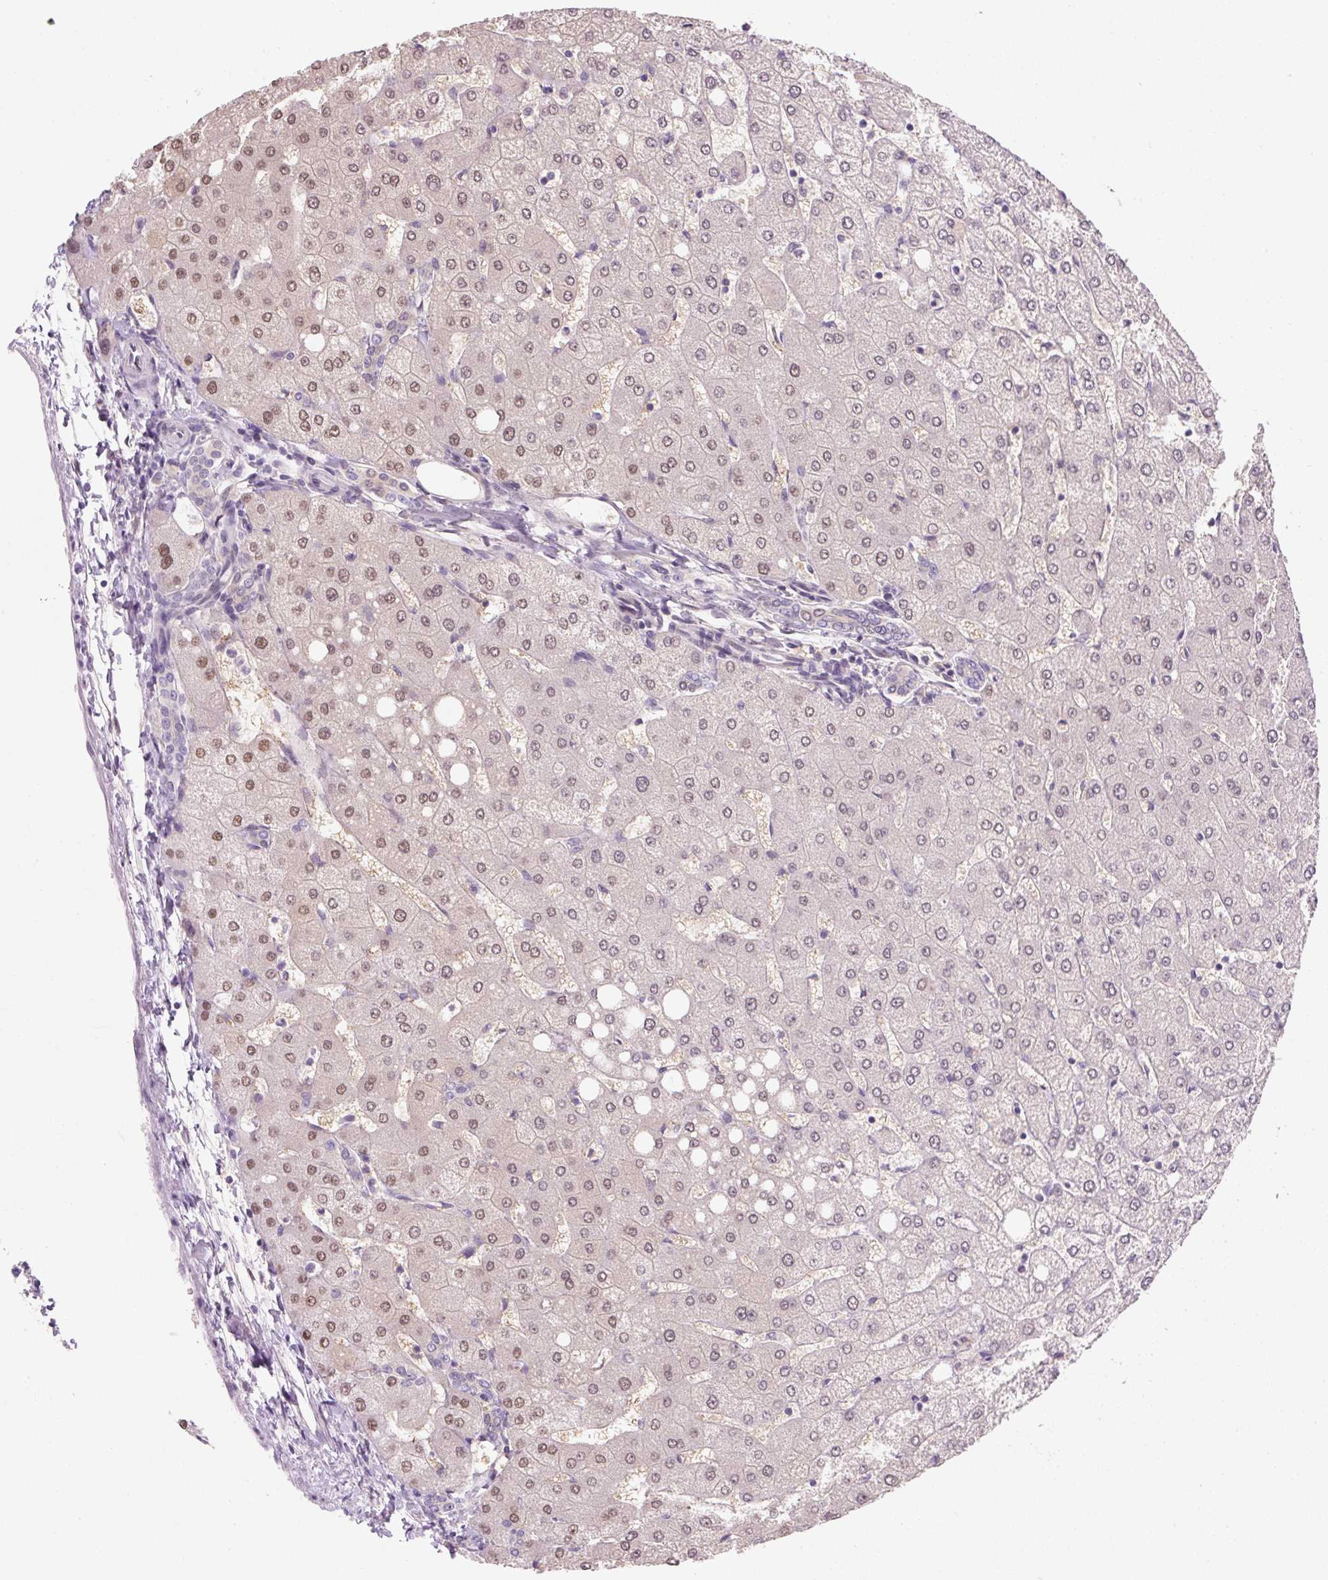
{"staining": {"intensity": "negative", "quantity": "none", "location": "none"}, "tissue": "liver", "cell_type": "Cholangiocytes", "image_type": "normal", "snomed": [{"axis": "morphology", "description": "Normal tissue, NOS"}, {"axis": "topography", "description": "Liver"}], "caption": "A photomicrograph of human liver is negative for staining in cholangiocytes. (DAB immunohistochemistry (IHC) visualized using brightfield microscopy, high magnification).", "gene": "SYNE3", "patient": {"sex": "female", "age": 54}}